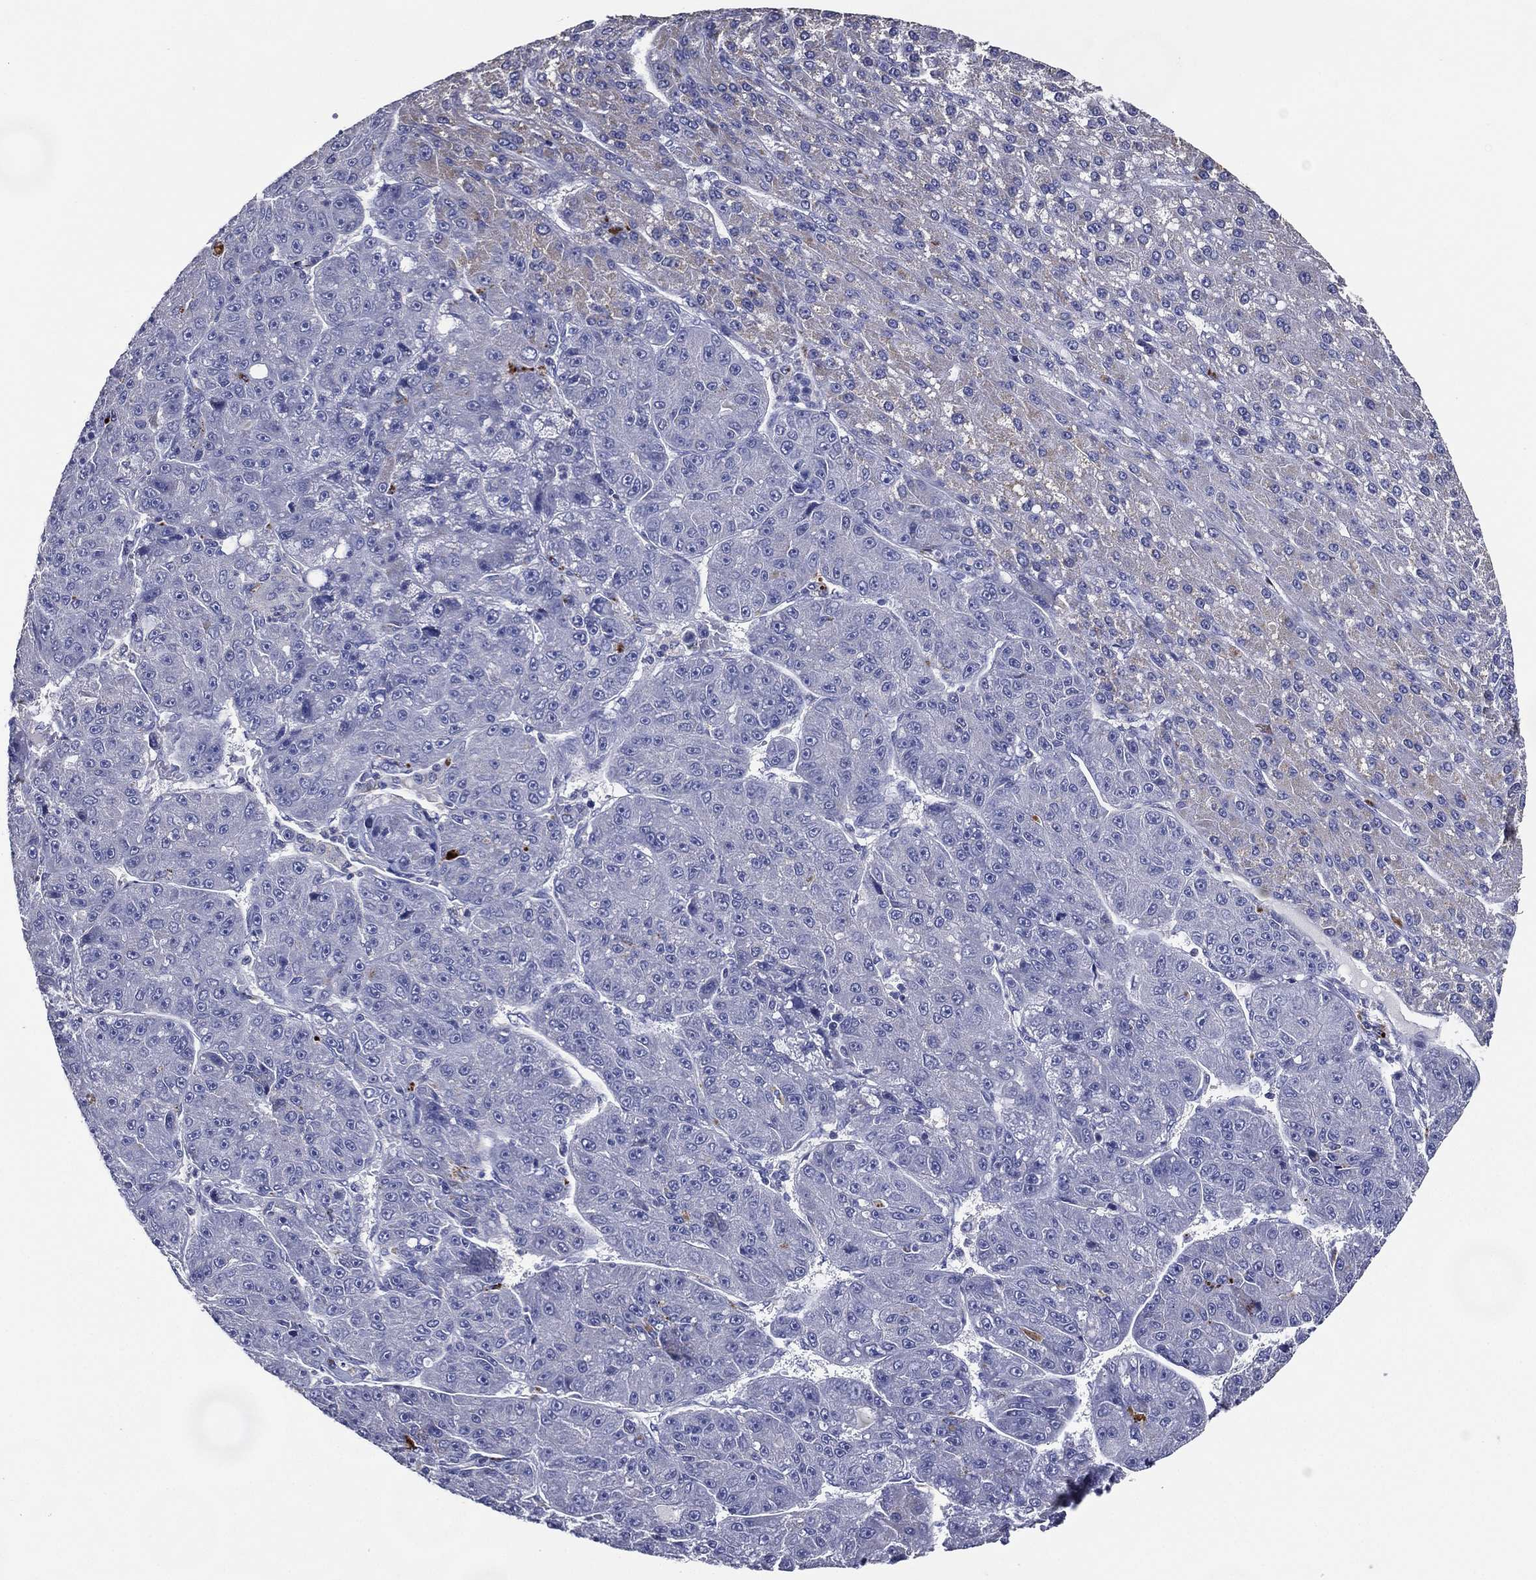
{"staining": {"intensity": "negative", "quantity": "none", "location": "none"}, "tissue": "liver cancer", "cell_type": "Tumor cells", "image_type": "cancer", "snomed": [{"axis": "morphology", "description": "Carcinoma, Hepatocellular, NOS"}, {"axis": "topography", "description": "Liver"}], "caption": "An immunohistochemistry photomicrograph of liver hepatocellular carcinoma is shown. There is no staining in tumor cells of liver hepatocellular carcinoma.", "gene": "TFAP2A", "patient": {"sex": "male", "age": 67}}